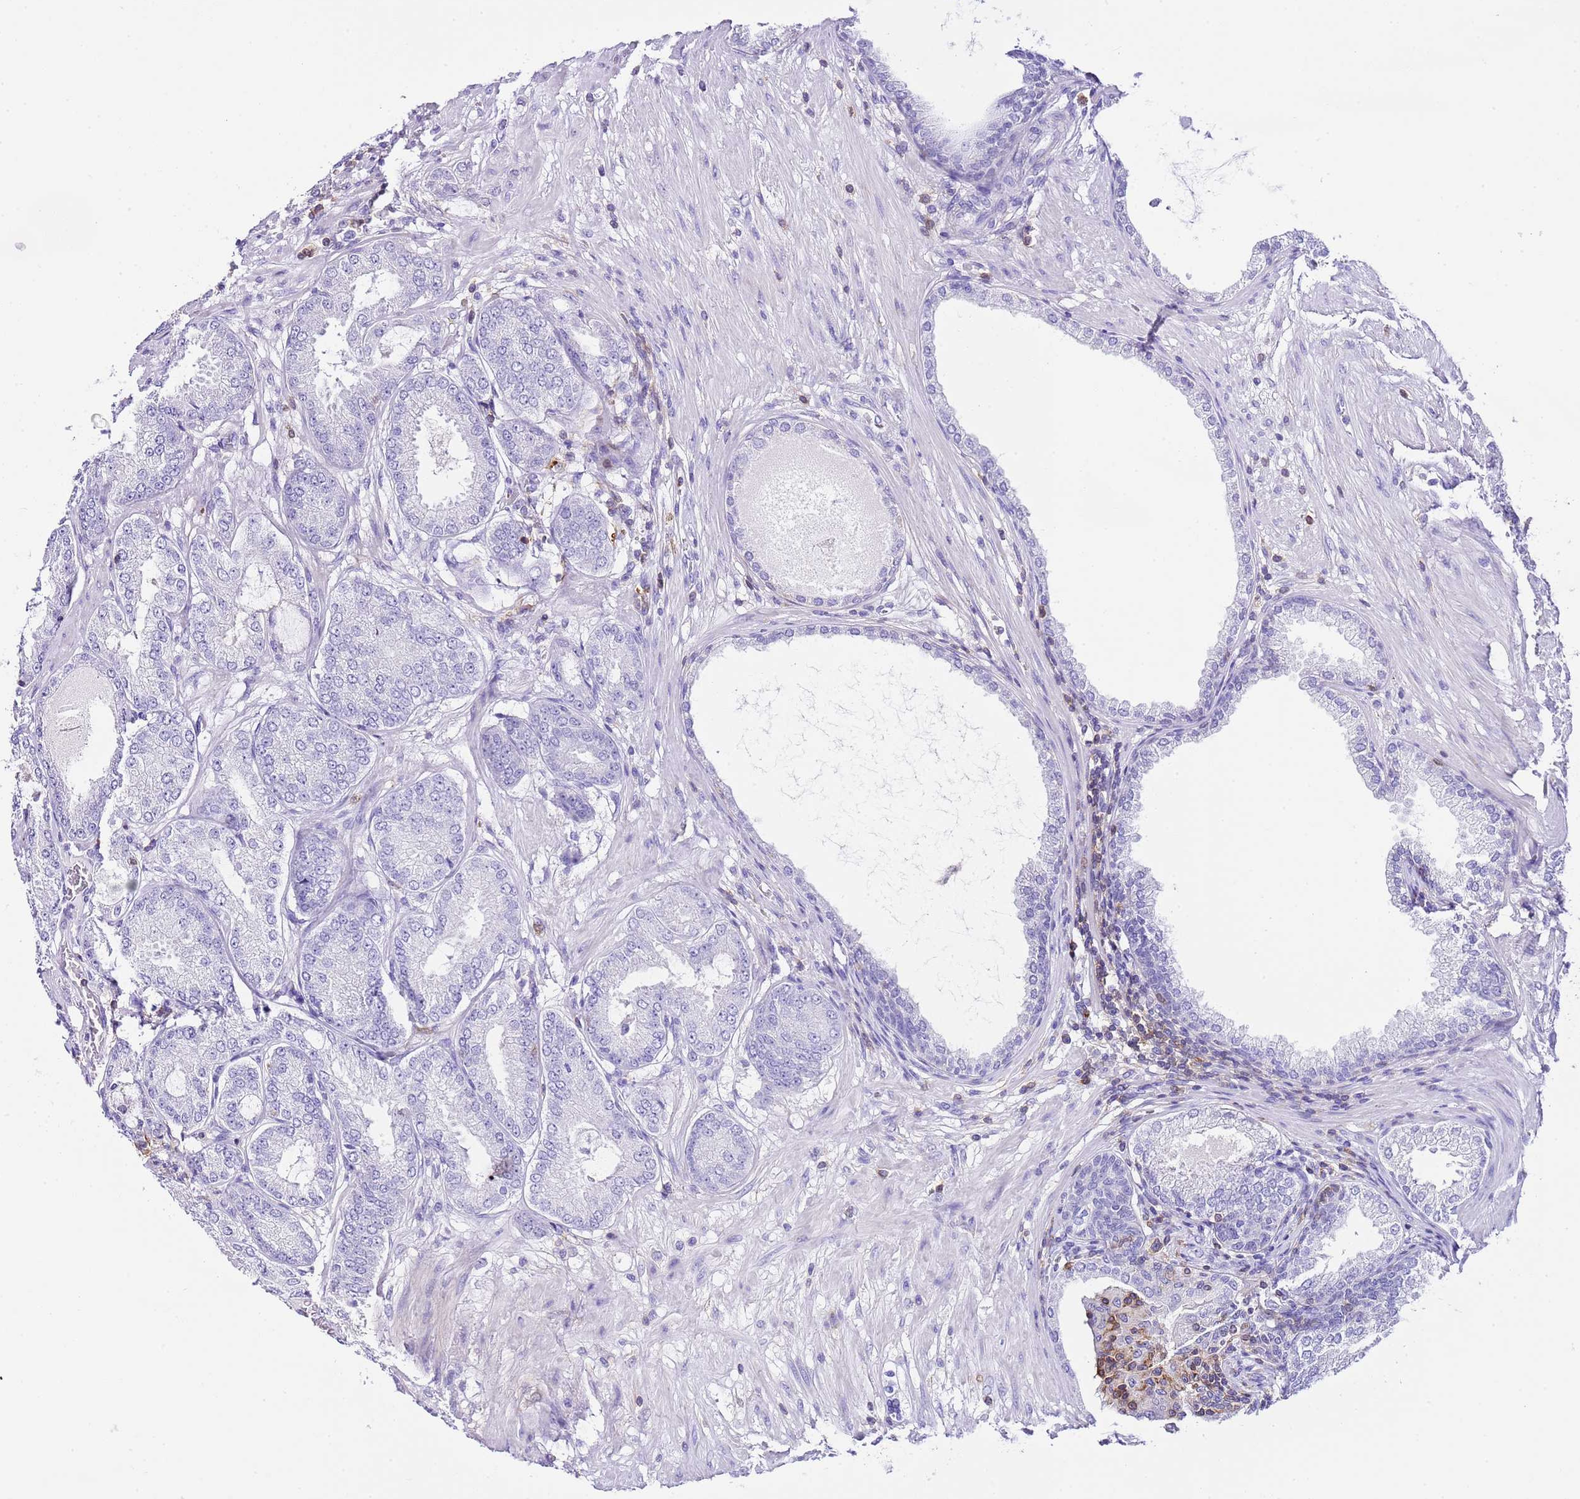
{"staining": {"intensity": "negative", "quantity": "none", "location": "none"}, "tissue": "prostate cancer", "cell_type": "Tumor cells", "image_type": "cancer", "snomed": [{"axis": "morphology", "description": "Adenocarcinoma, High grade"}, {"axis": "topography", "description": "Prostate"}], "caption": "Immunohistochemistry image of human prostate cancer stained for a protein (brown), which displays no positivity in tumor cells.", "gene": "CNN2", "patient": {"sex": "male", "age": 71}}